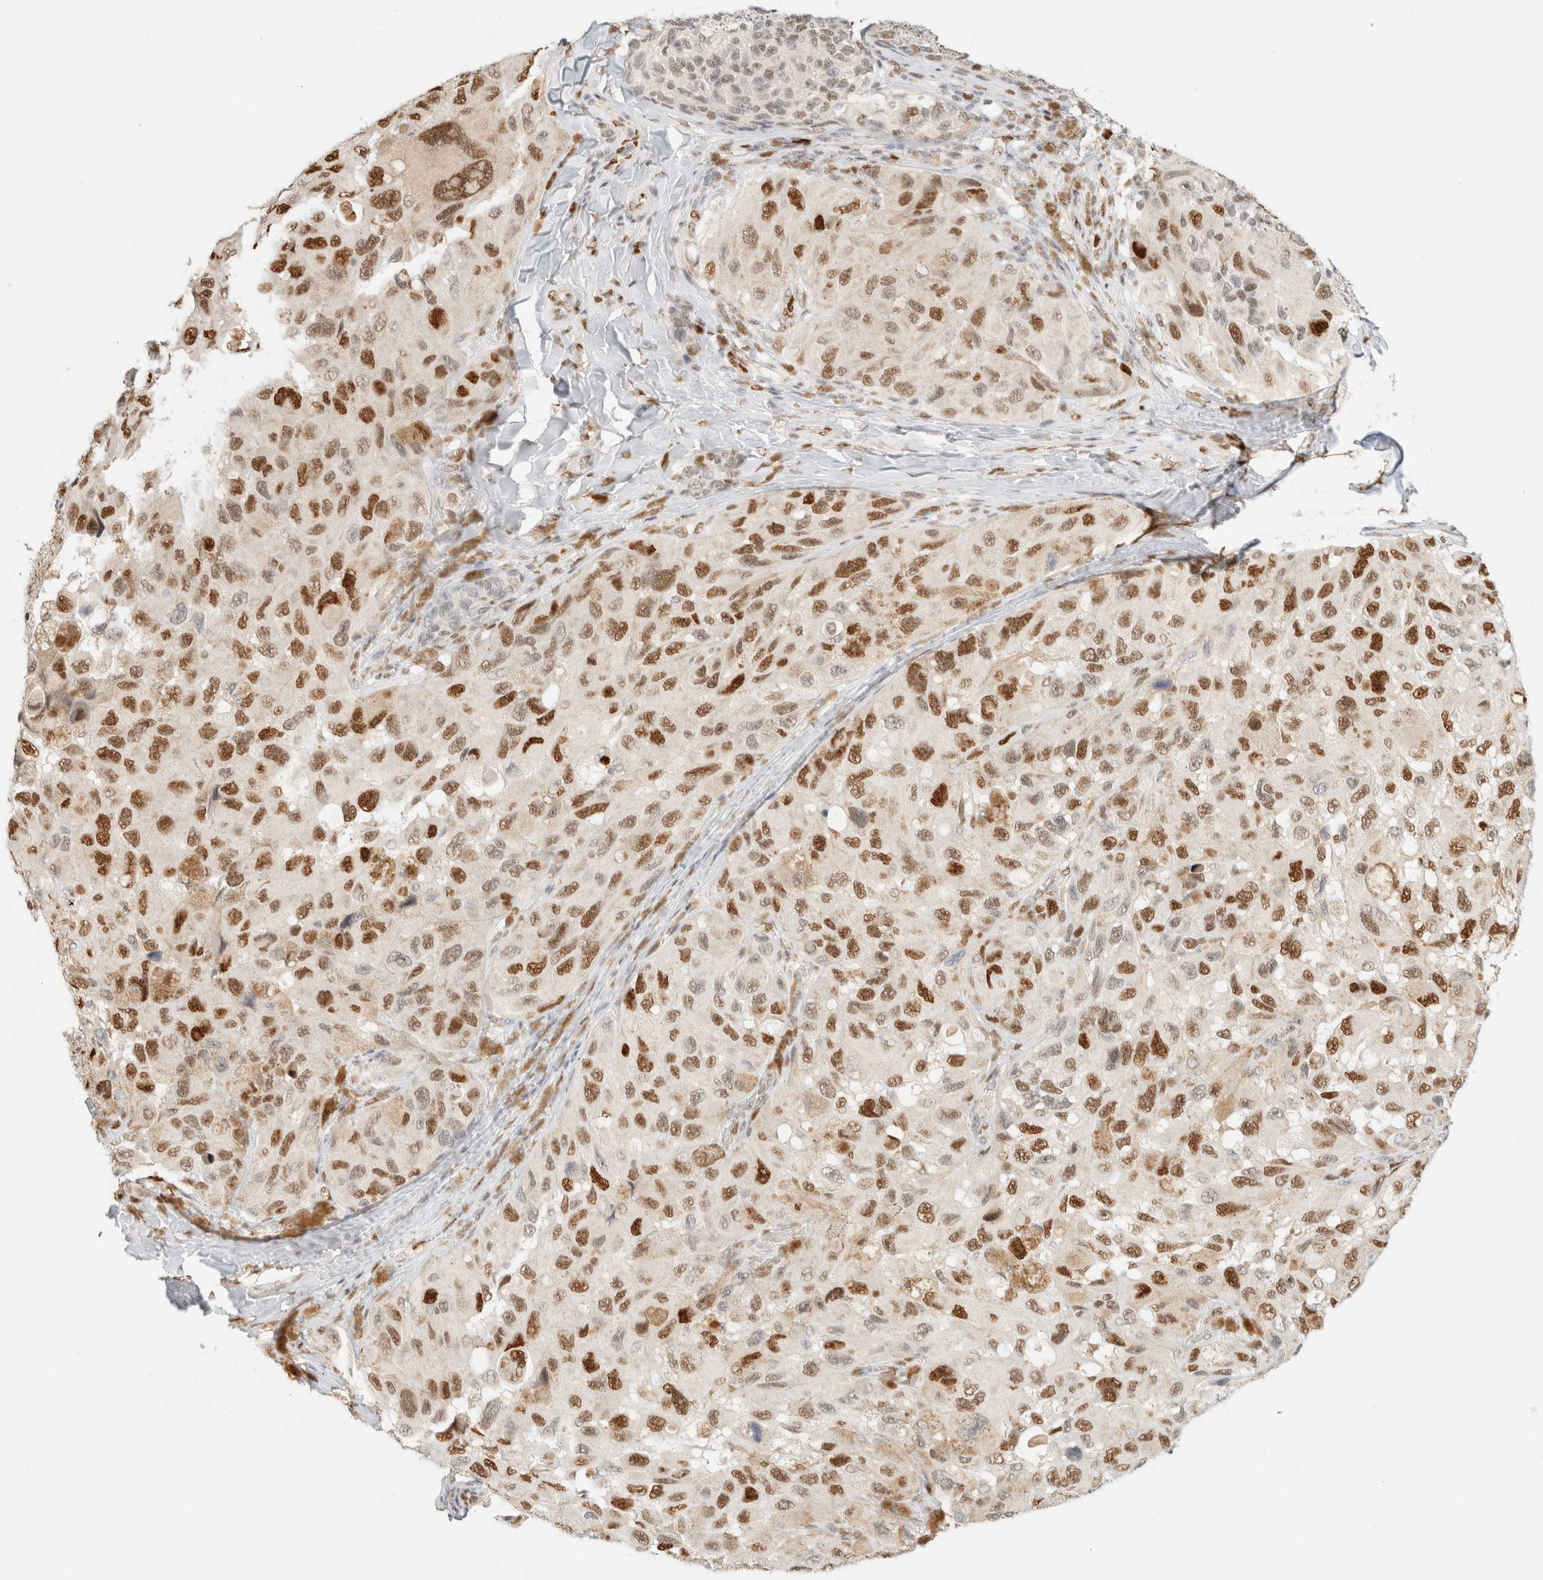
{"staining": {"intensity": "strong", "quantity": ">75%", "location": "nuclear"}, "tissue": "melanoma", "cell_type": "Tumor cells", "image_type": "cancer", "snomed": [{"axis": "morphology", "description": "Malignant melanoma, NOS"}, {"axis": "topography", "description": "Skin"}], "caption": "A brown stain shows strong nuclear positivity of a protein in human melanoma tumor cells.", "gene": "DDB2", "patient": {"sex": "female", "age": 73}}